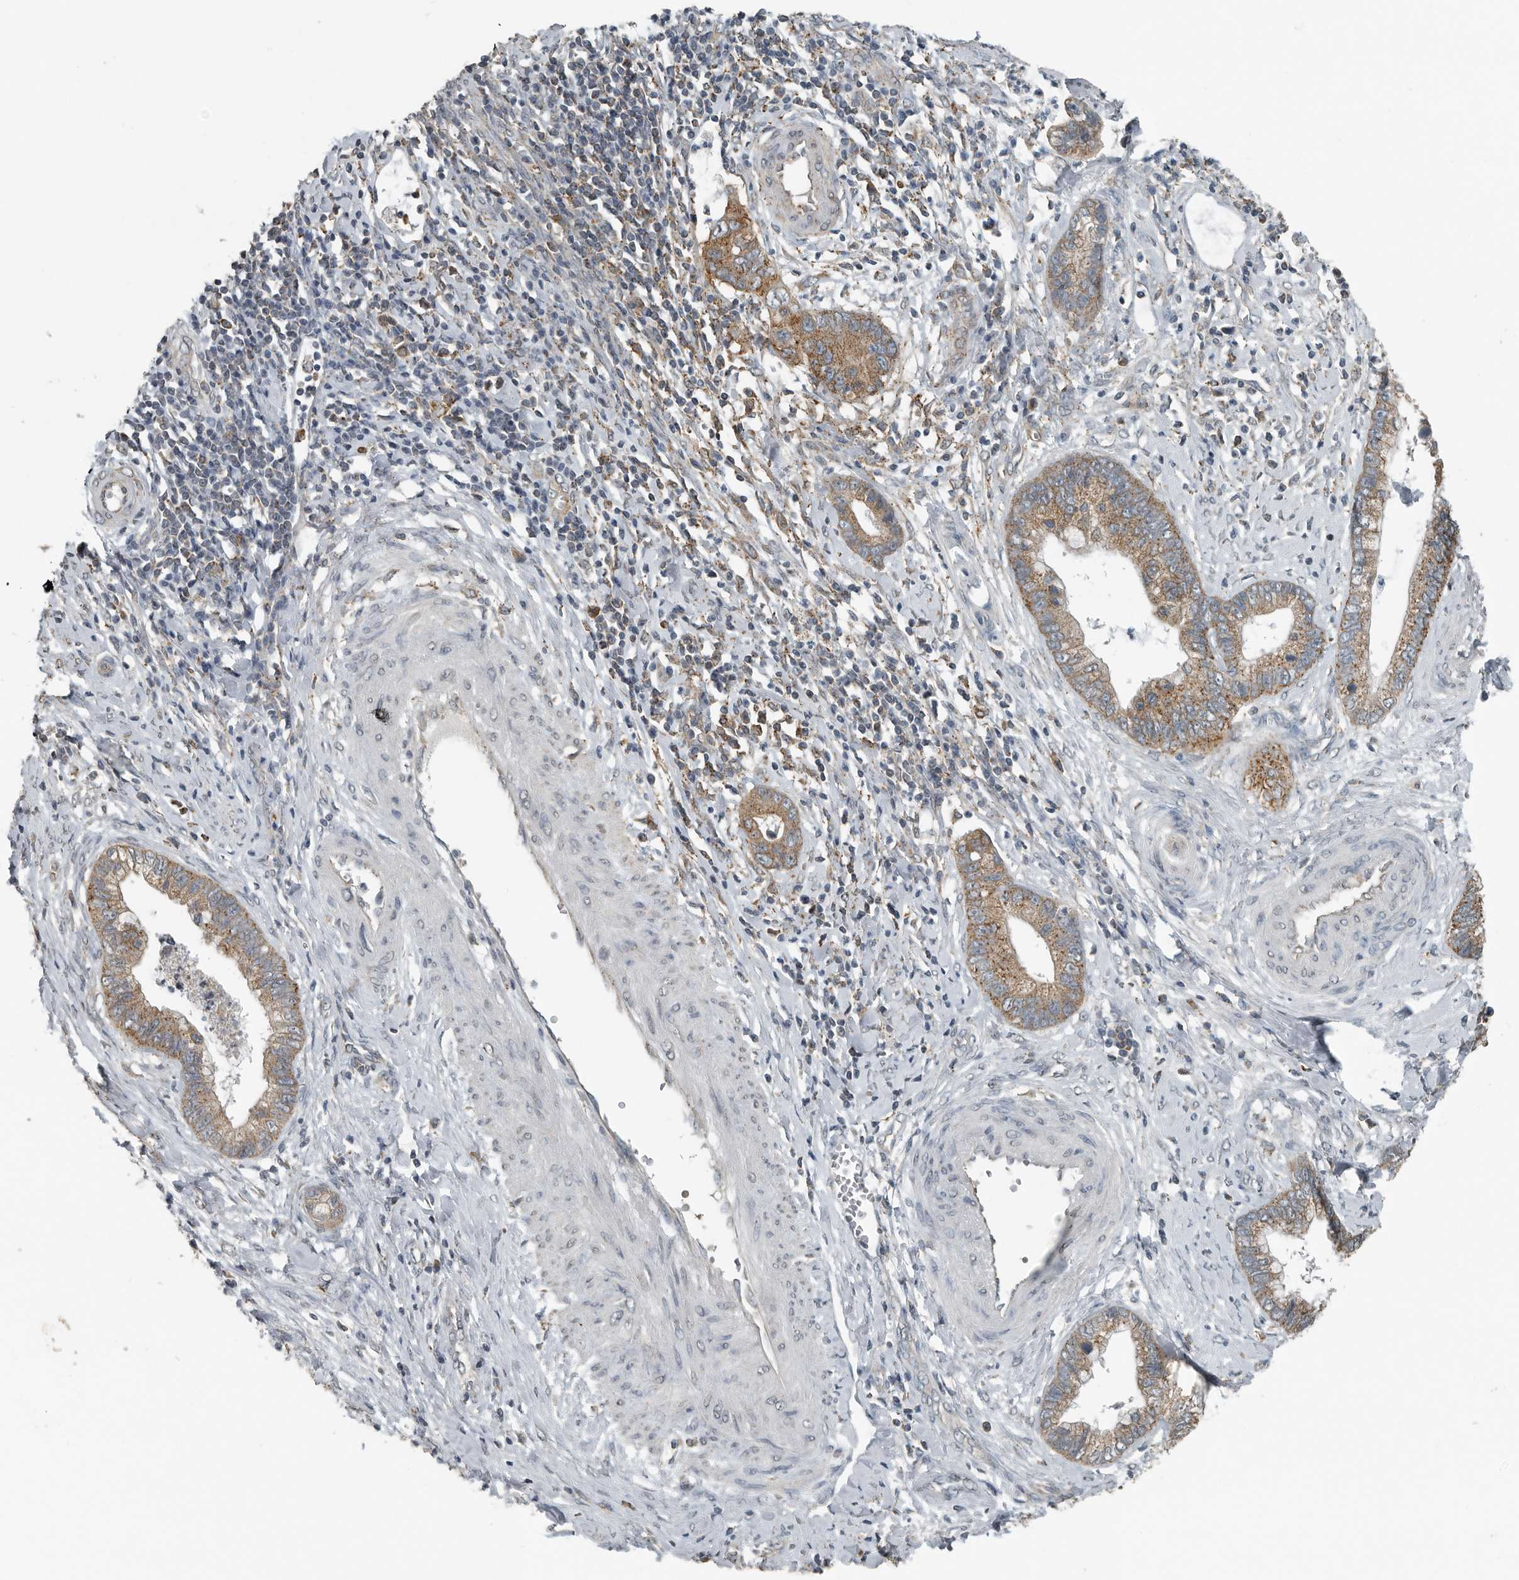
{"staining": {"intensity": "moderate", "quantity": ">75%", "location": "cytoplasmic/membranous"}, "tissue": "cervical cancer", "cell_type": "Tumor cells", "image_type": "cancer", "snomed": [{"axis": "morphology", "description": "Adenocarcinoma, NOS"}, {"axis": "topography", "description": "Cervix"}], "caption": "Immunohistochemical staining of human cervical adenocarcinoma demonstrates medium levels of moderate cytoplasmic/membranous expression in approximately >75% of tumor cells.", "gene": "AFAP1", "patient": {"sex": "female", "age": 44}}